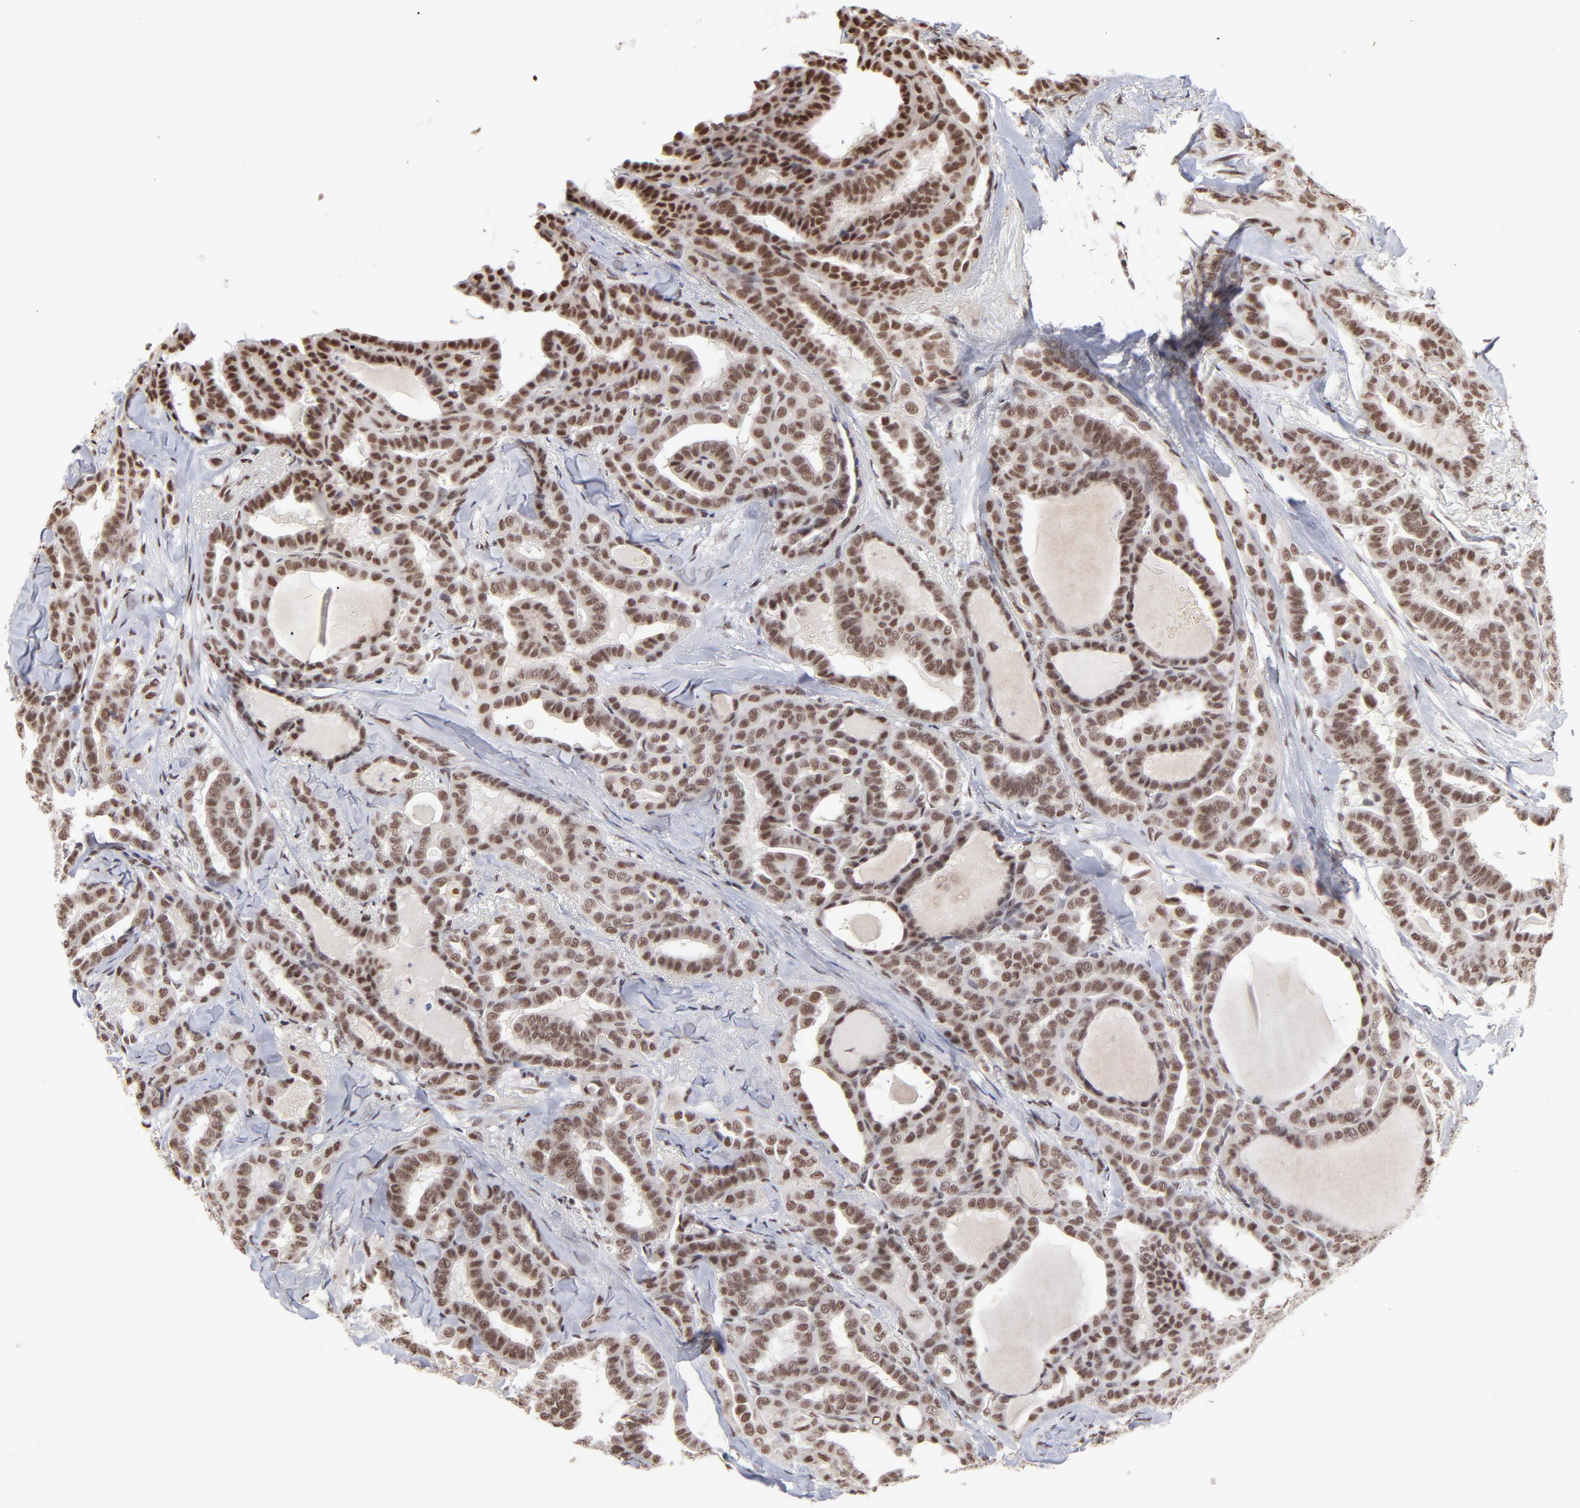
{"staining": {"intensity": "strong", "quantity": ">75%", "location": "nuclear"}, "tissue": "thyroid cancer", "cell_type": "Tumor cells", "image_type": "cancer", "snomed": [{"axis": "morphology", "description": "Carcinoma, NOS"}, {"axis": "topography", "description": "Thyroid gland"}], "caption": "DAB (3,3'-diaminobenzidine) immunohistochemical staining of thyroid cancer (carcinoma) reveals strong nuclear protein positivity in about >75% of tumor cells.", "gene": "ZNF3", "patient": {"sex": "female", "age": 91}}